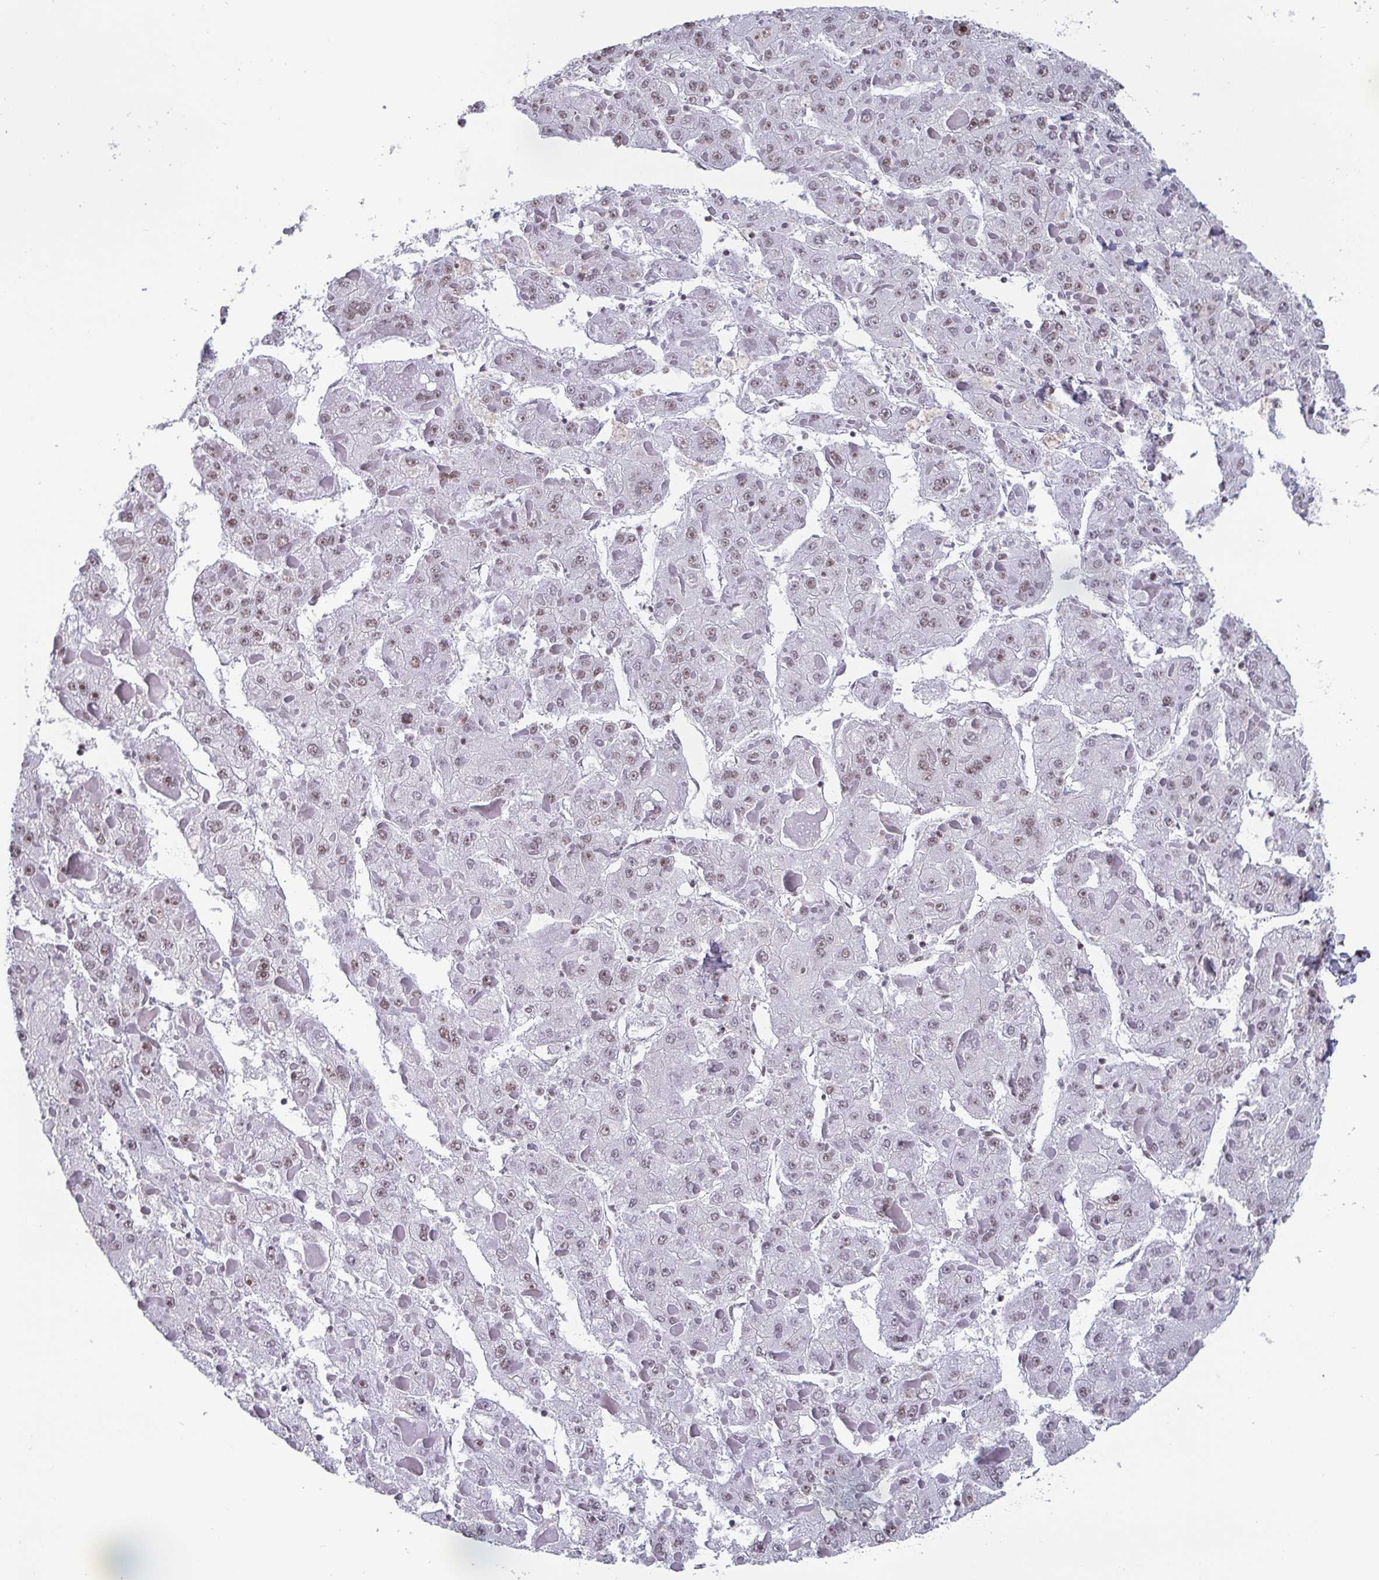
{"staining": {"intensity": "weak", "quantity": "<25%", "location": "nuclear"}, "tissue": "liver cancer", "cell_type": "Tumor cells", "image_type": "cancer", "snomed": [{"axis": "morphology", "description": "Carcinoma, Hepatocellular, NOS"}, {"axis": "topography", "description": "Liver"}], "caption": "This is a photomicrograph of immunohistochemistry (IHC) staining of hepatocellular carcinoma (liver), which shows no expression in tumor cells.", "gene": "CTCF", "patient": {"sex": "female", "age": 73}}